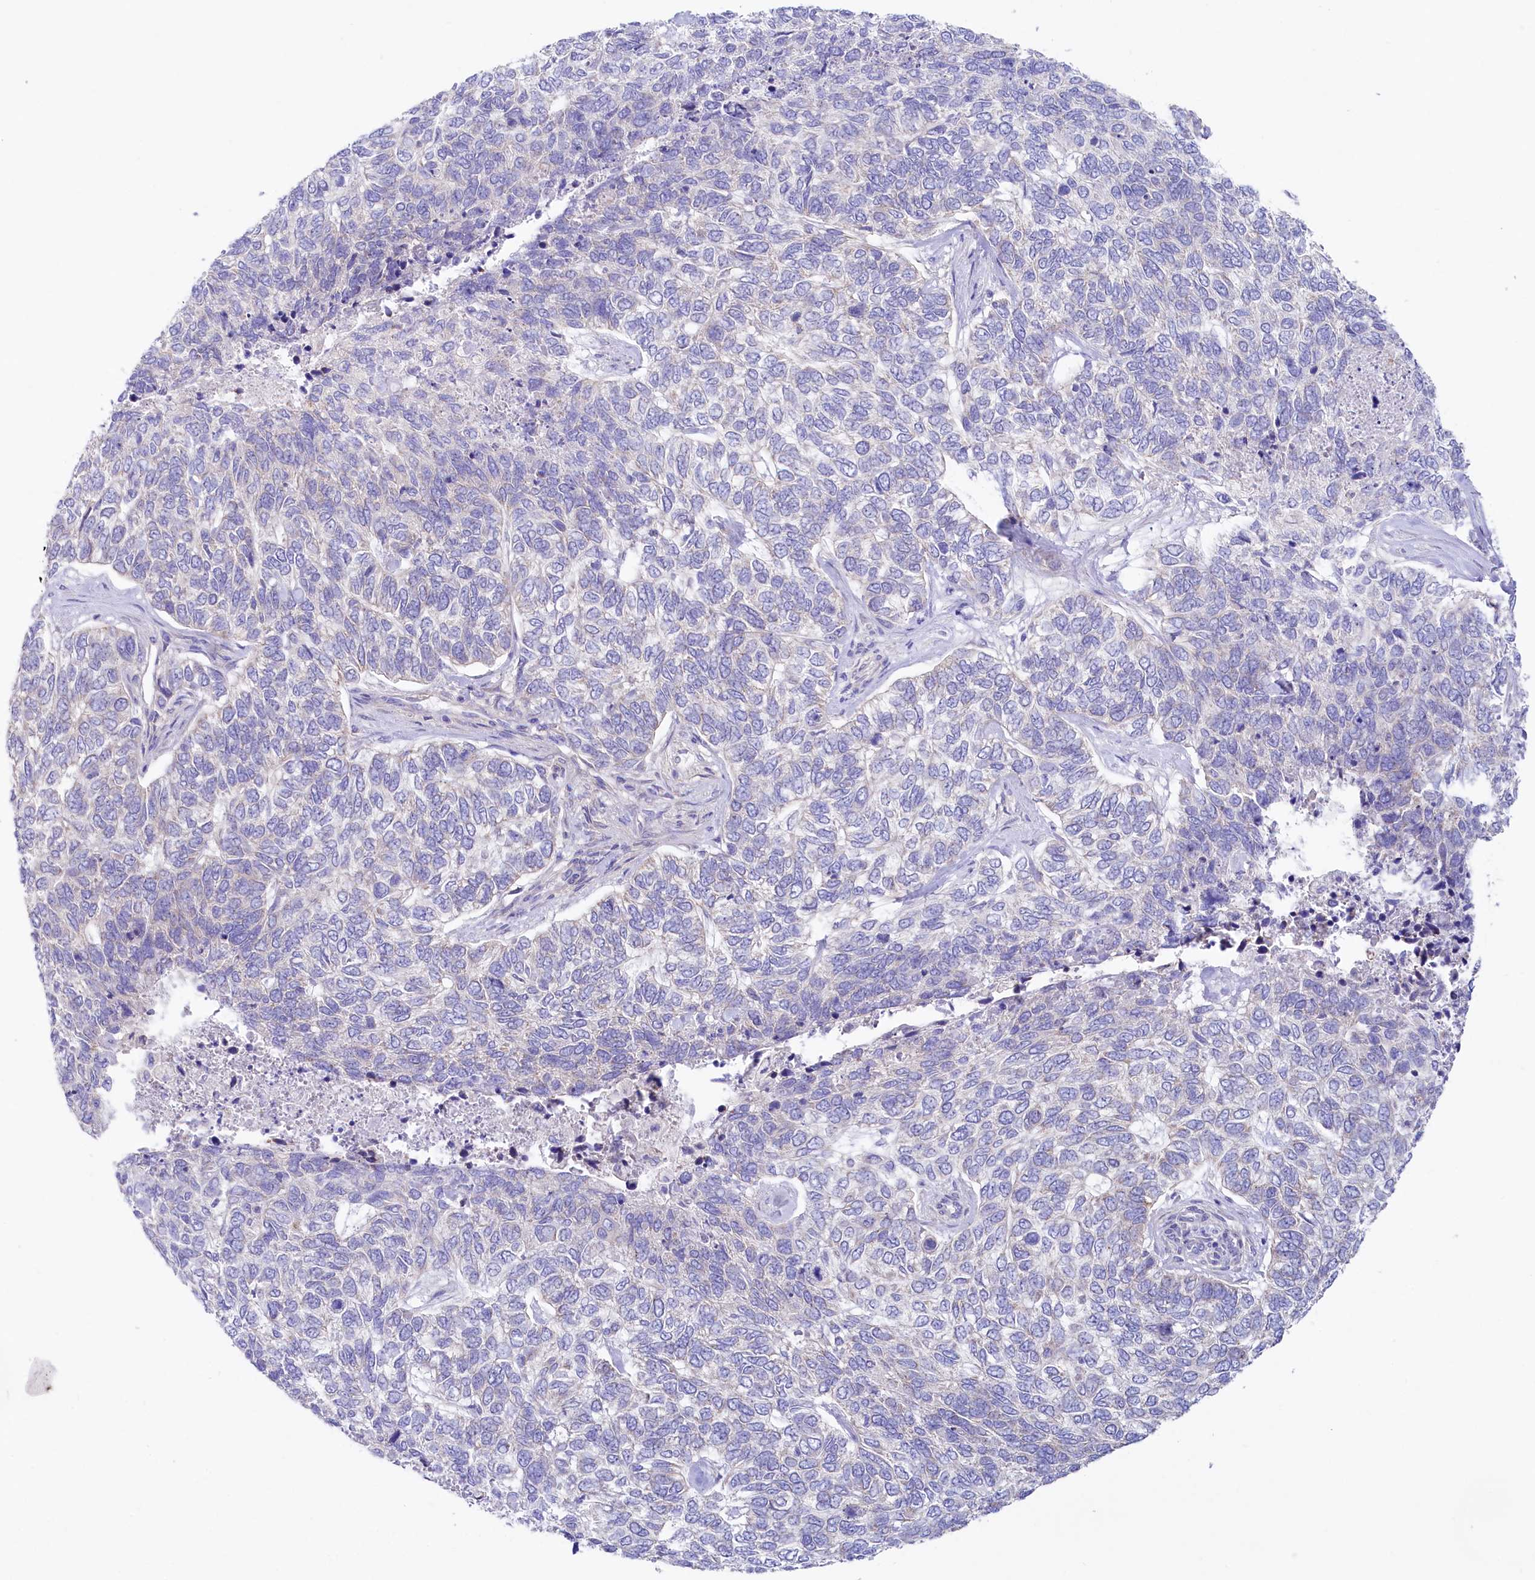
{"staining": {"intensity": "negative", "quantity": "none", "location": "none"}, "tissue": "skin cancer", "cell_type": "Tumor cells", "image_type": "cancer", "snomed": [{"axis": "morphology", "description": "Basal cell carcinoma"}, {"axis": "topography", "description": "Skin"}], "caption": "Immunohistochemistry micrograph of skin cancer stained for a protein (brown), which exhibits no staining in tumor cells. (Stains: DAB (3,3'-diaminobenzidine) immunohistochemistry with hematoxylin counter stain, Microscopy: brightfield microscopy at high magnification).", "gene": "VPS26B", "patient": {"sex": "female", "age": 65}}